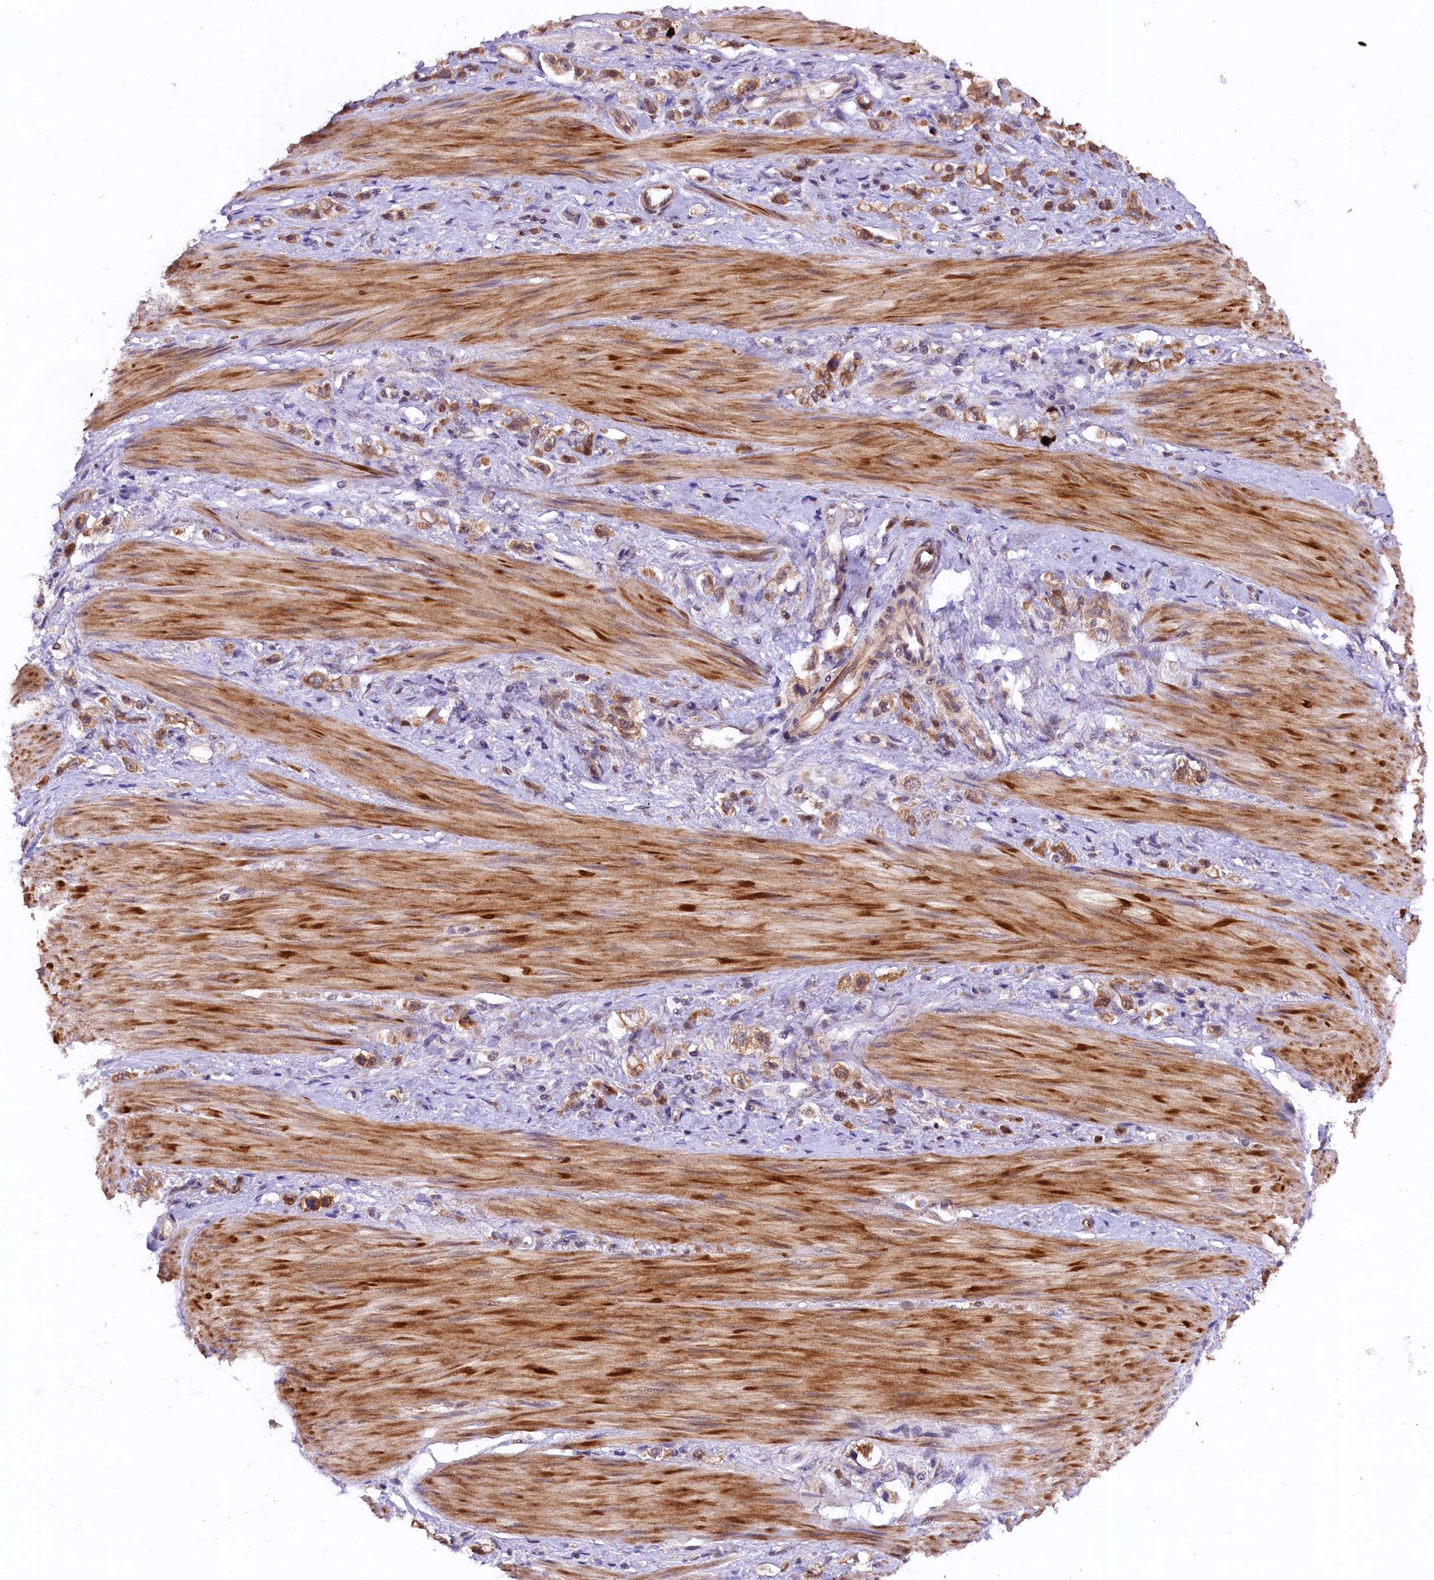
{"staining": {"intensity": "moderate", "quantity": ">75%", "location": "cytoplasmic/membranous"}, "tissue": "stomach cancer", "cell_type": "Tumor cells", "image_type": "cancer", "snomed": [{"axis": "morphology", "description": "Adenocarcinoma, NOS"}, {"axis": "topography", "description": "Stomach"}], "caption": "Adenocarcinoma (stomach) stained with DAB immunohistochemistry (IHC) exhibits medium levels of moderate cytoplasmic/membranous staining in approximately >75% of tumor cells.", "gene": "DOHH", "patient": {"sex": "female", "age": 65}}